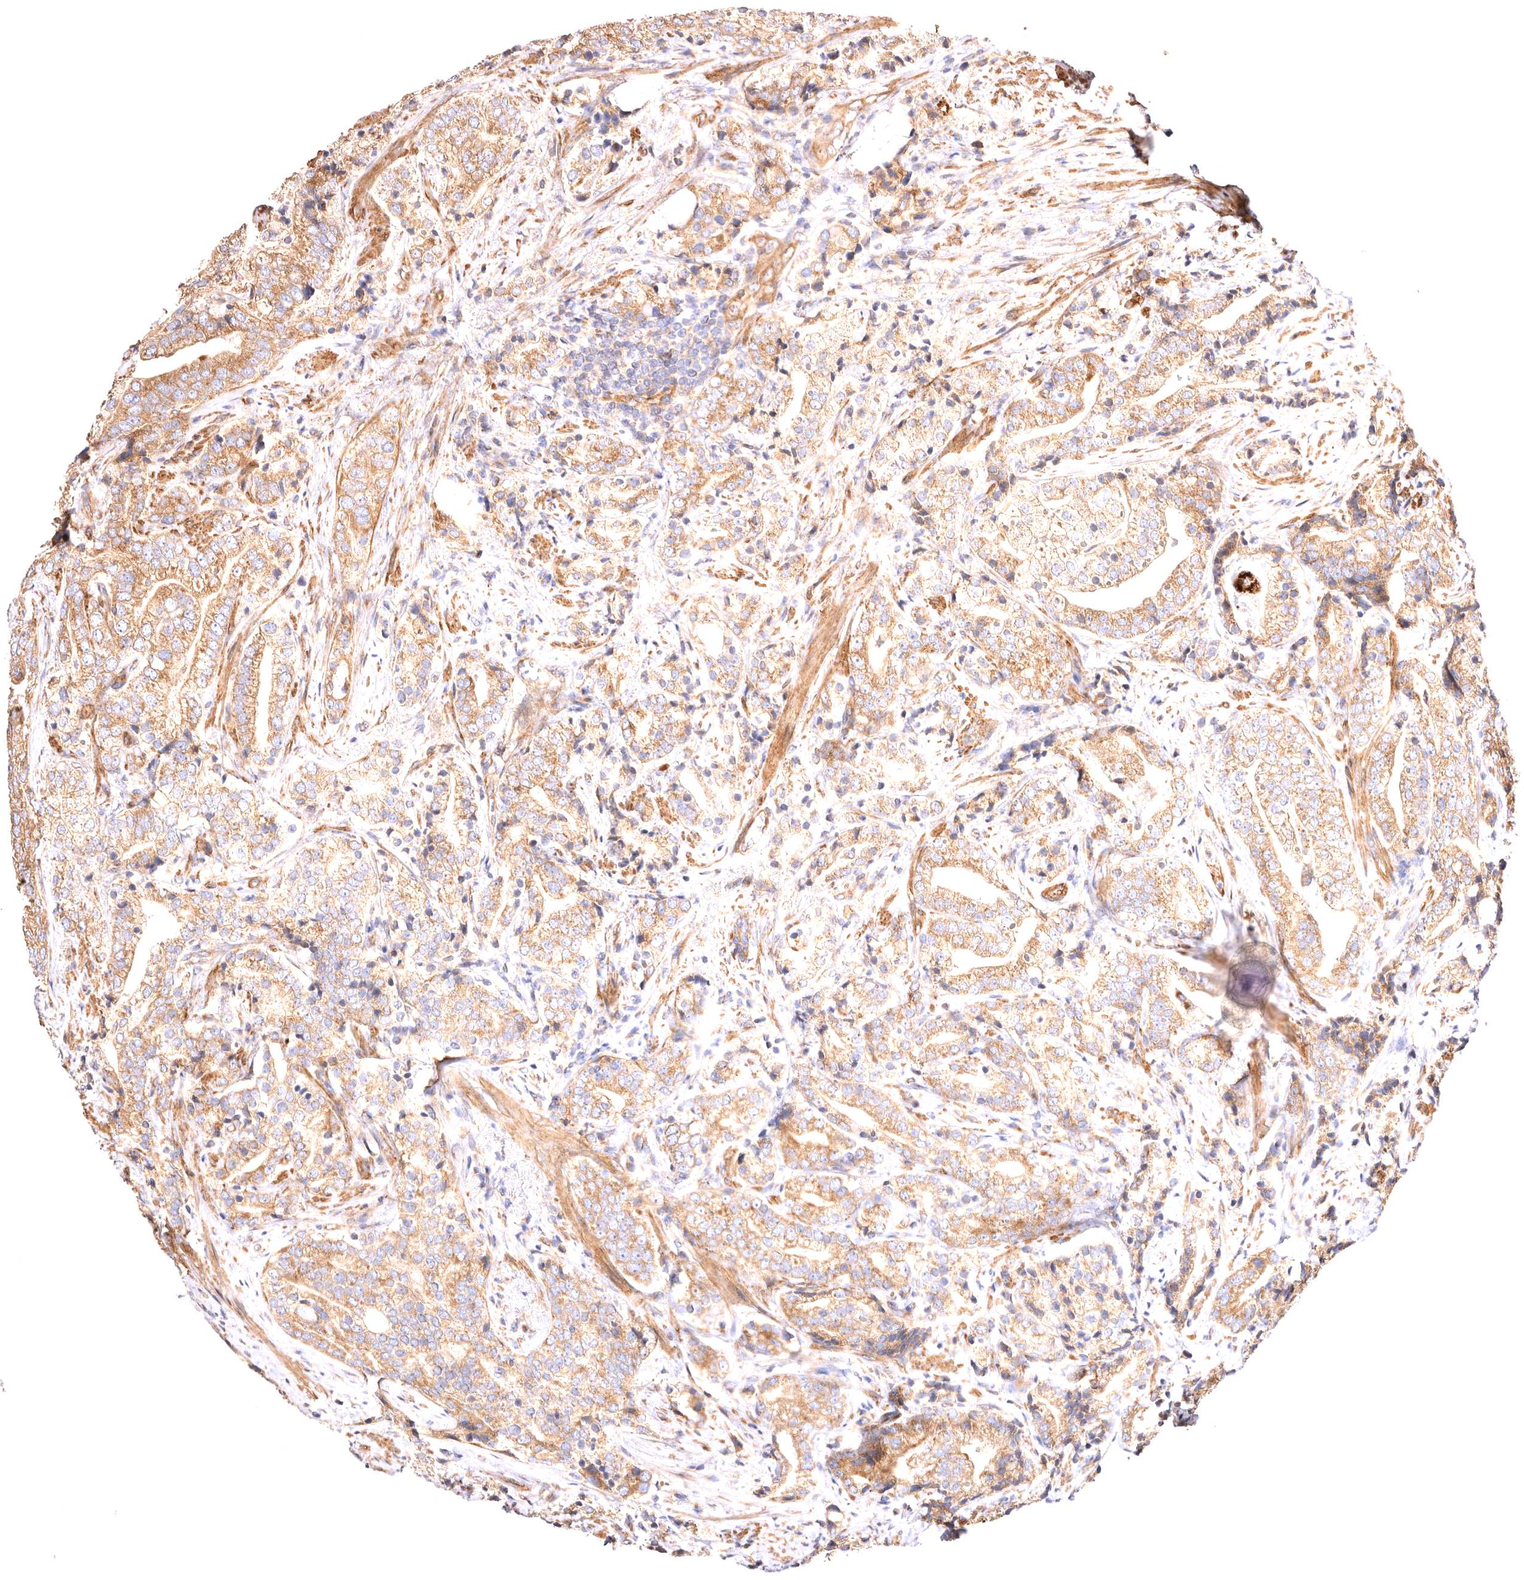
{"staining": {"intensity": "moderate", "quantity": ">75%", "location": "cytoplasmic/membranous"}, "tissue": "prostate cancer", "cell_type": "Tumor cells", "image_type": "cancer", "snomed": [{"axis": "morphology", "description": "Adenocarcinoma, High grade"}, {"axis": "topography", "description": "Prostate"}], "caption": "Prostate cancer stained with DAB IHC shows medium levels of moderate cytoplasmic/membranous positivity in approximately >75% of tumor cells.", "gene": "VPS45", "patient": {"sex": "male", "age": 57}}